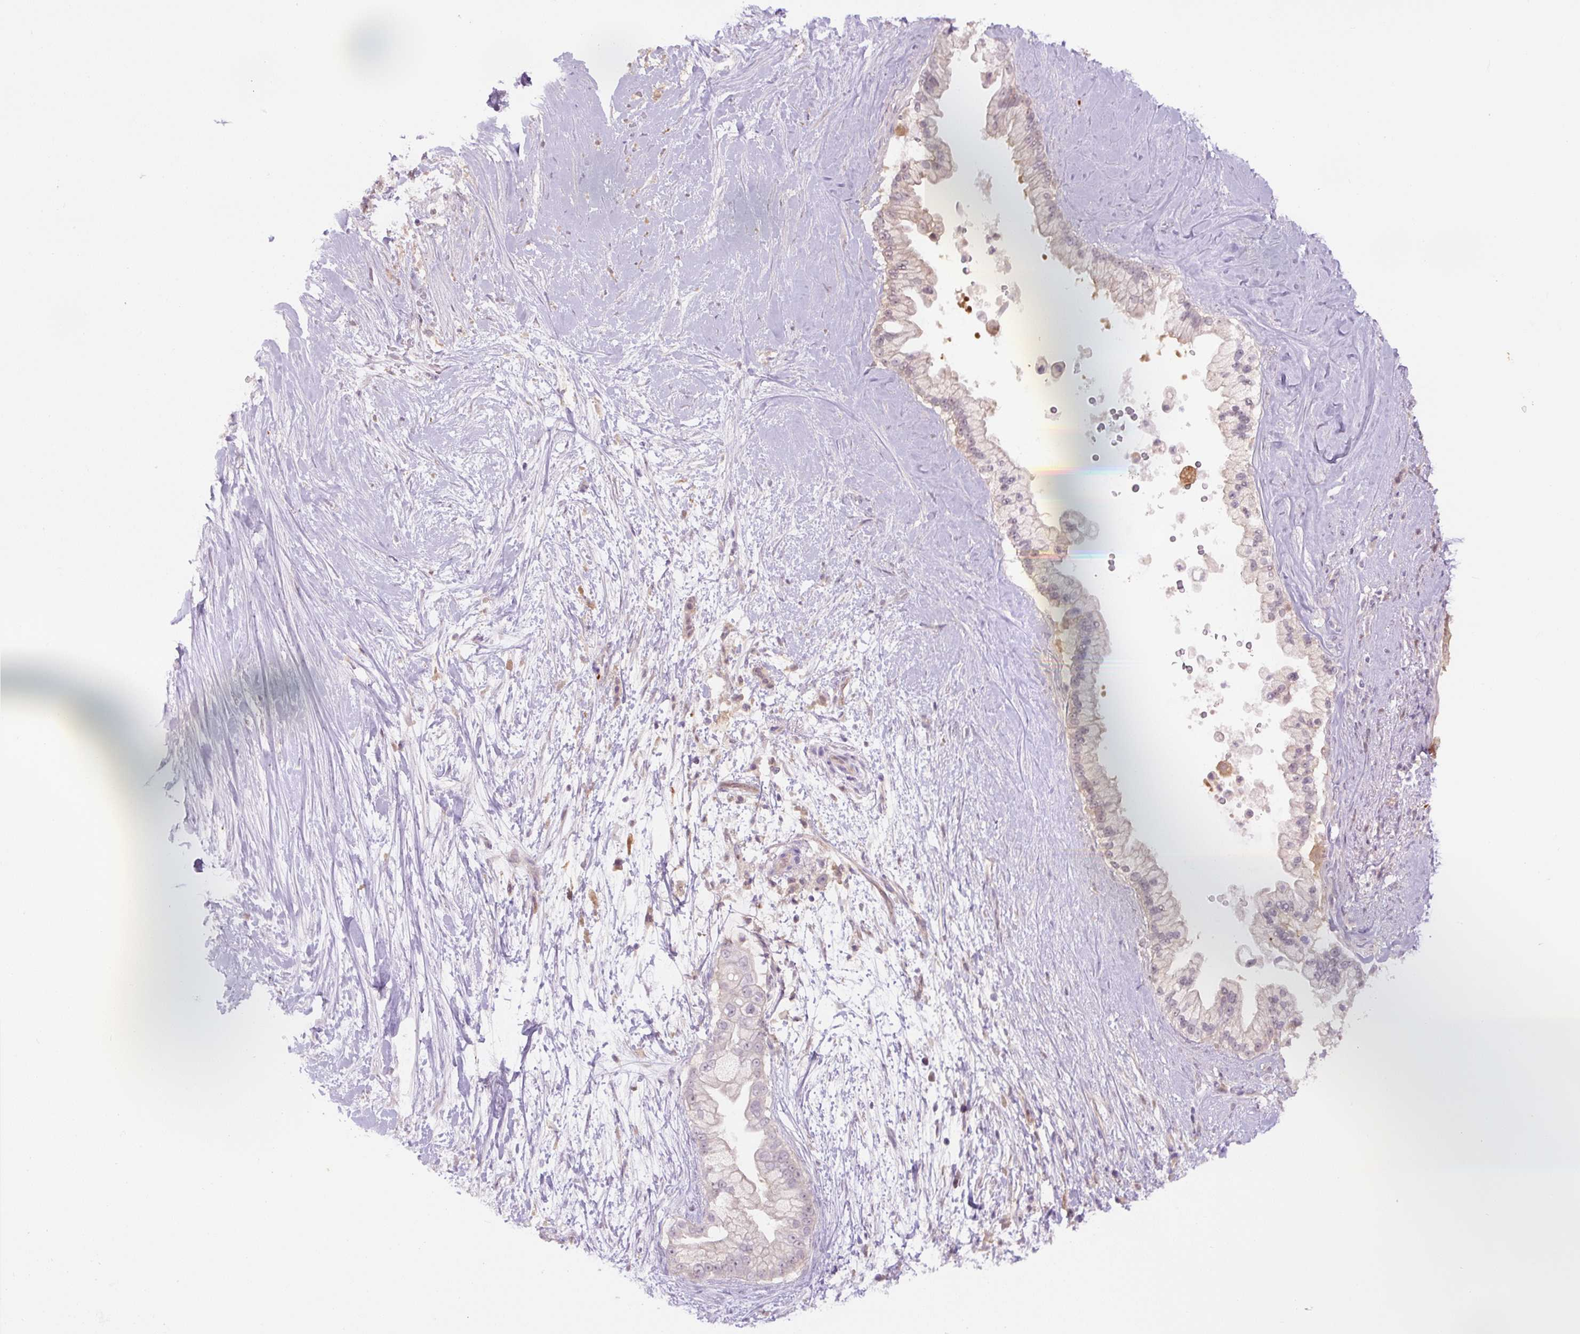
{"staining": {"intensity": "weak", "quantity": "<25%", "location": "cytoplasmic/membranous"}, "tissue": "pancreatic cancer", "cell_type": "Tumor cells", "image_type": "cancer", "snomed": [{"axis": "morphology", "description": "Adenocarcinoma, NOS"}, {"axis": "topography", "description": "Pancreas"}], "caption": "Tumor cells show no significant positivity in pancreatic adenocarcinoma.", "gene": "SPSB2", "patient": {"sex": "female", "age": 69}}